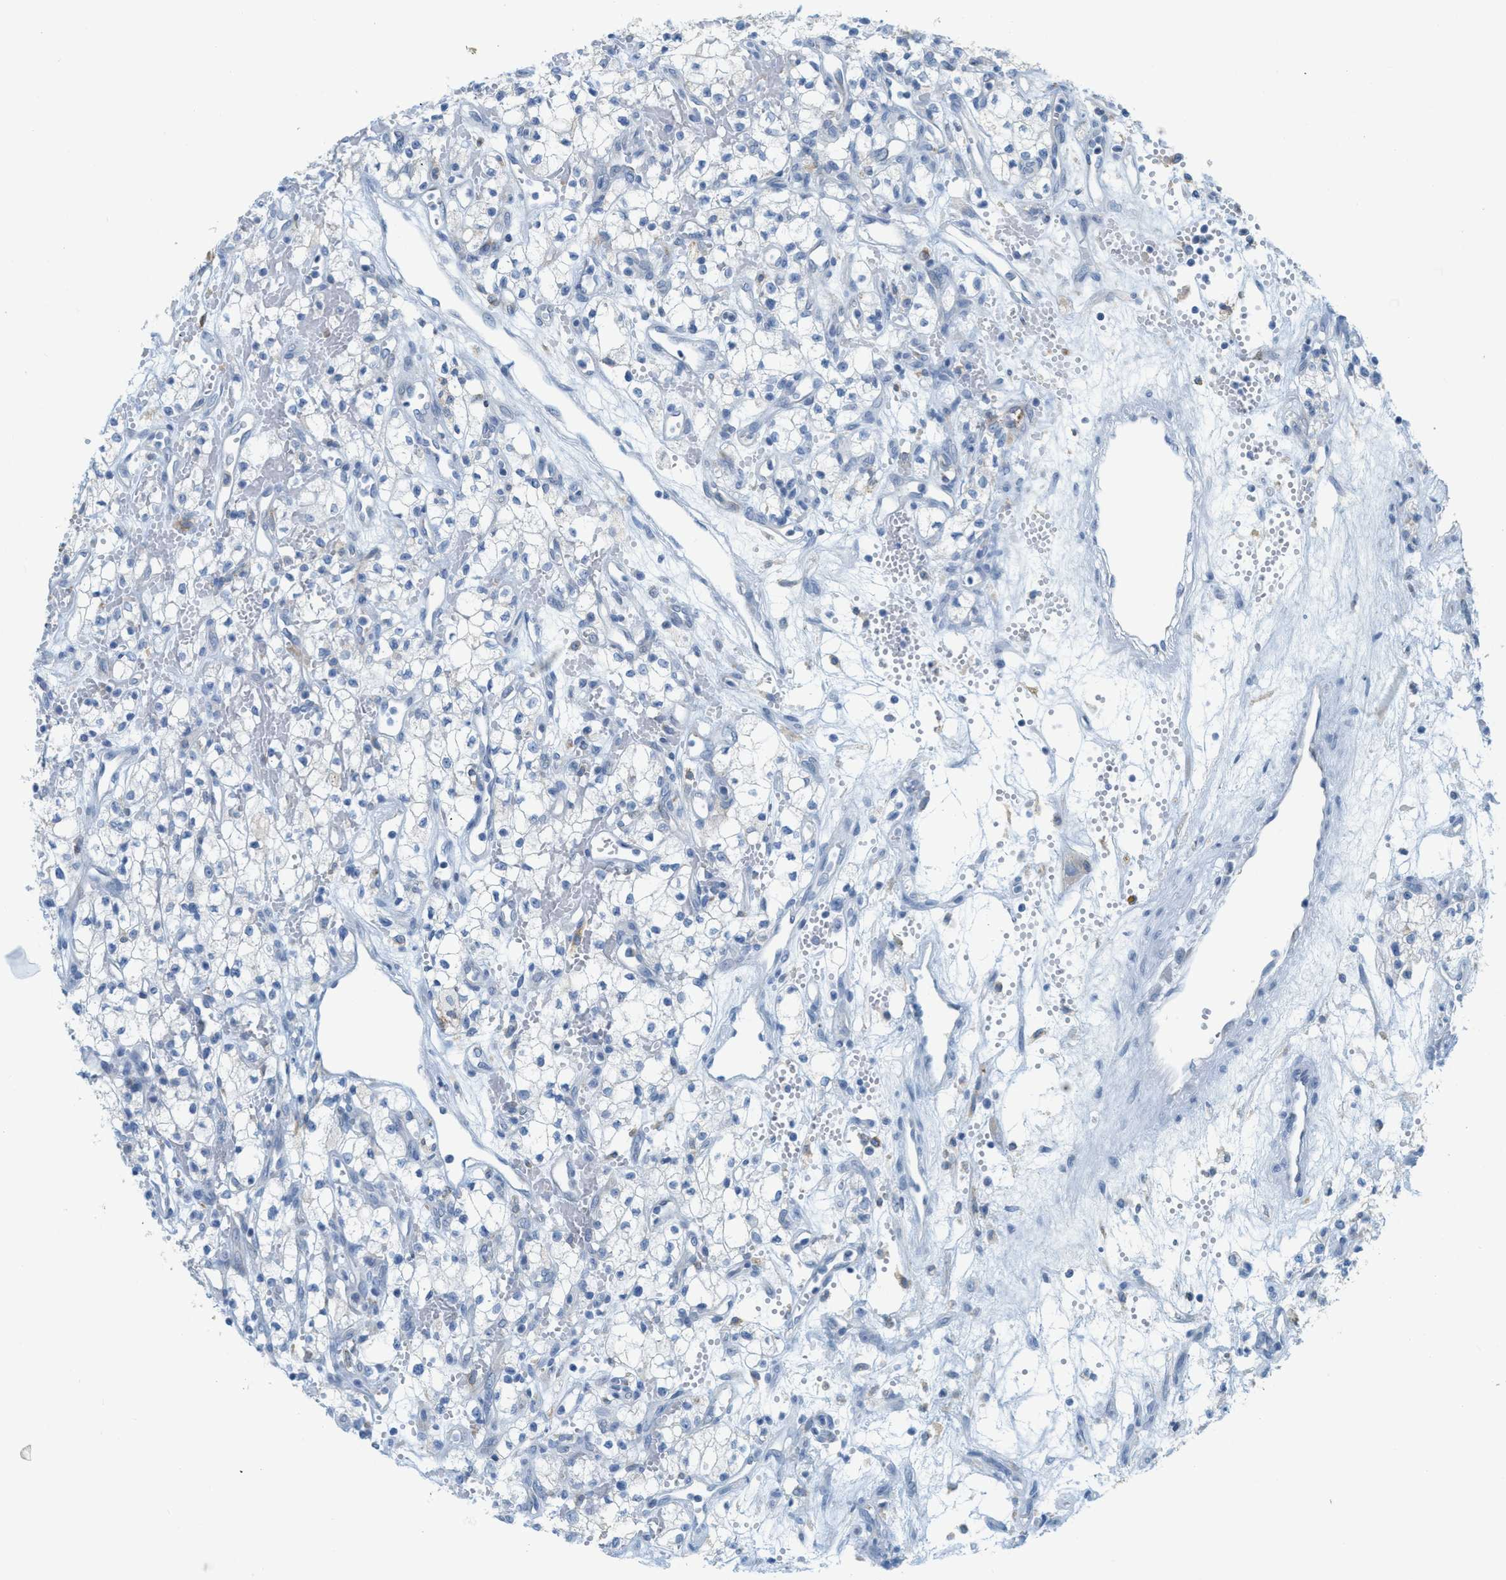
{"staining": {"intensity": "negative", "quantity": "none", "location": "none"}, "tissue": "renal cancer", "cell_type": "Tumor cells", "image_type": "cancer", "snomed": [{"axis": "morphology", "description": "Adenocarcinoma, NOS"}, {"axis": "topography", "description": "Kidney"}], "caption": "Human renal adenocarcinoma stained for a protein using IHC displays no positivity in tumor cells.", "gene": "TEX264", "patient": {"sex": "male", "age": 59}}